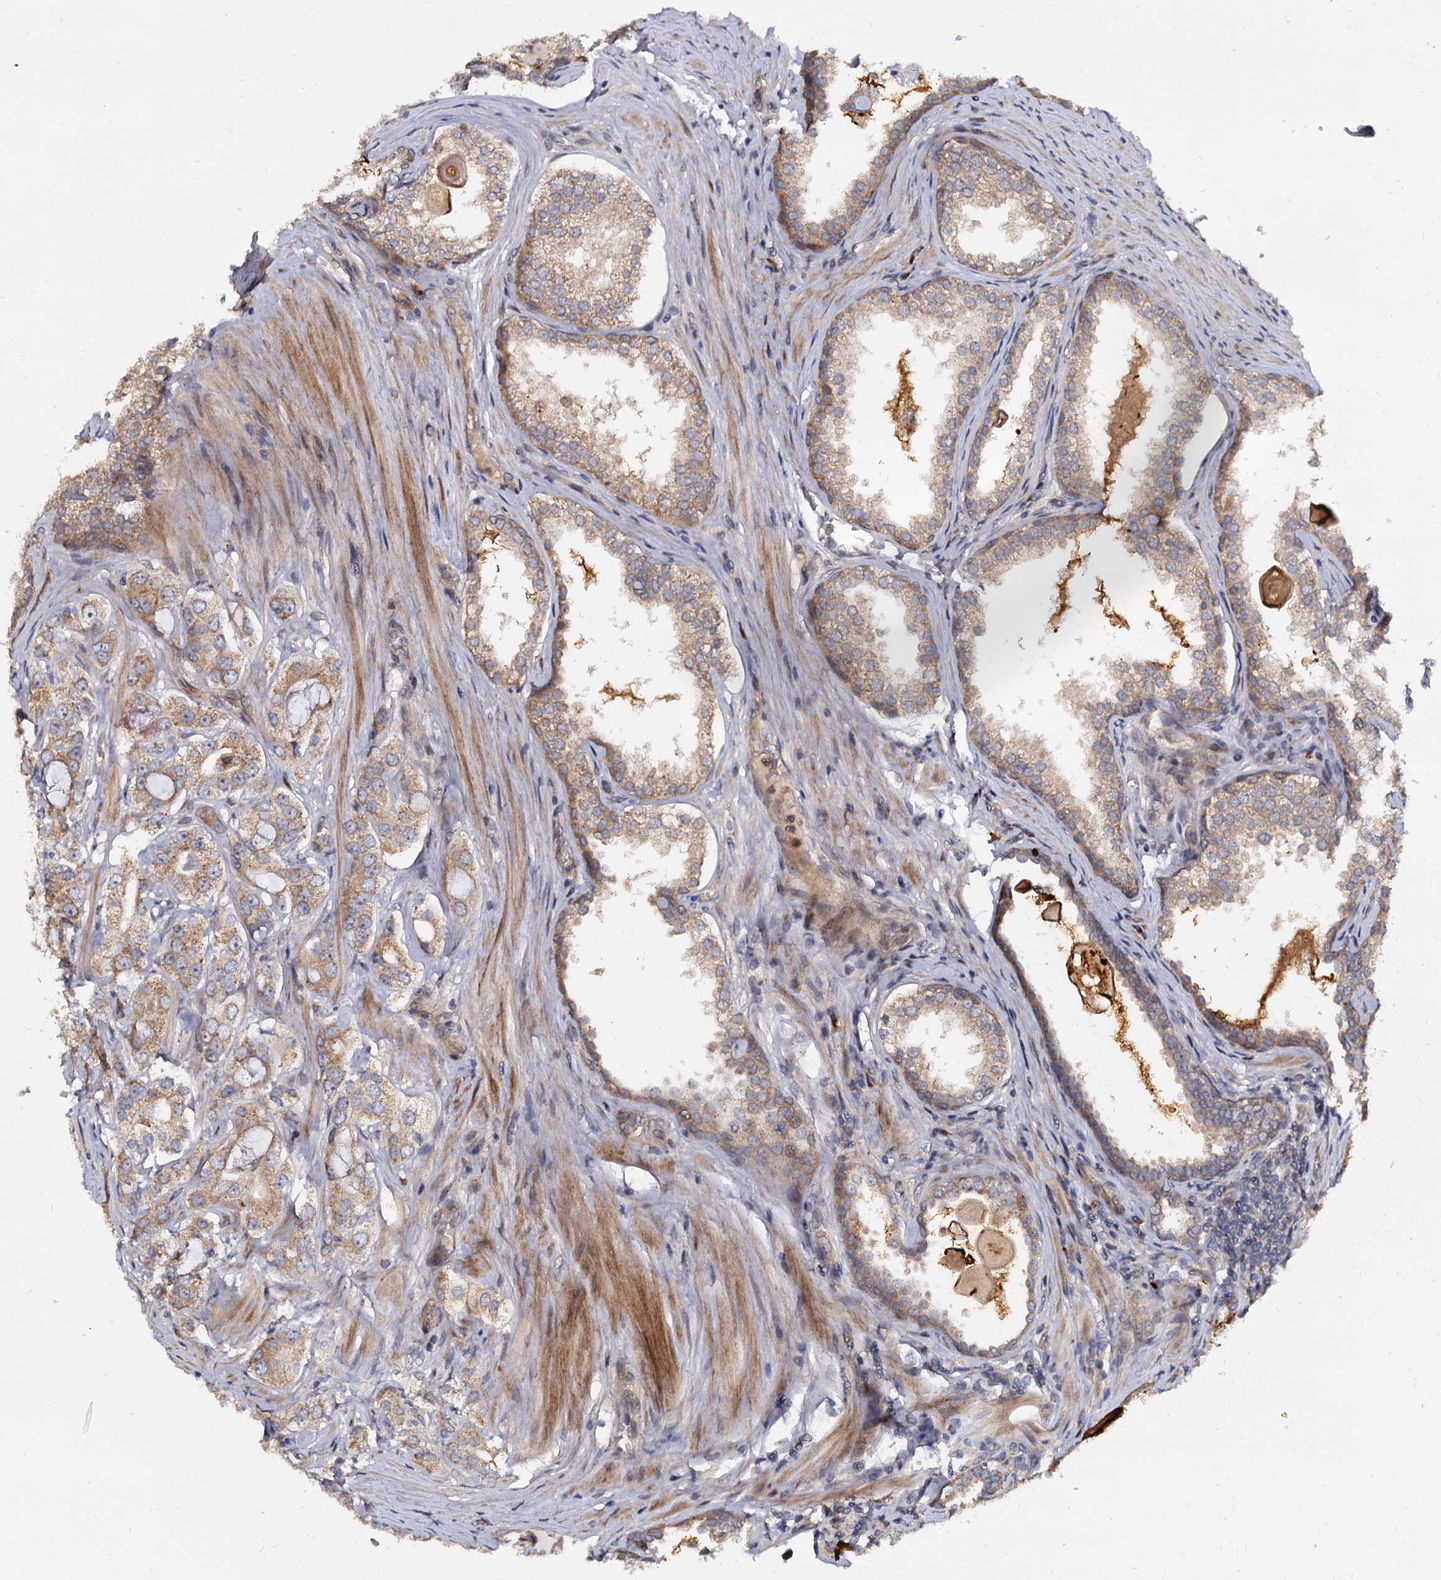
{"staining": {"intensity": "moderate", "quantity": ">75%", "location": "cytoplasmic/membranous"}, "tissue": "prostate cancer", "cell_type": "Tumor cells", "image_type": "cancer", "snomed": [{"axis": "morphology", "description": "Adenocarcinoma, High grade"}, {"axis": "topography", "description": "Prostate"}], "caption": "Prostate cancer (high-grade adenocarcinoma) stained with a brown dye exhibits moderate cytoplasmic/membranous positive expression in approximately >75% of tumor cells.", "gene": "WWC3", "patient": {"sex": "male", "age": 63}}